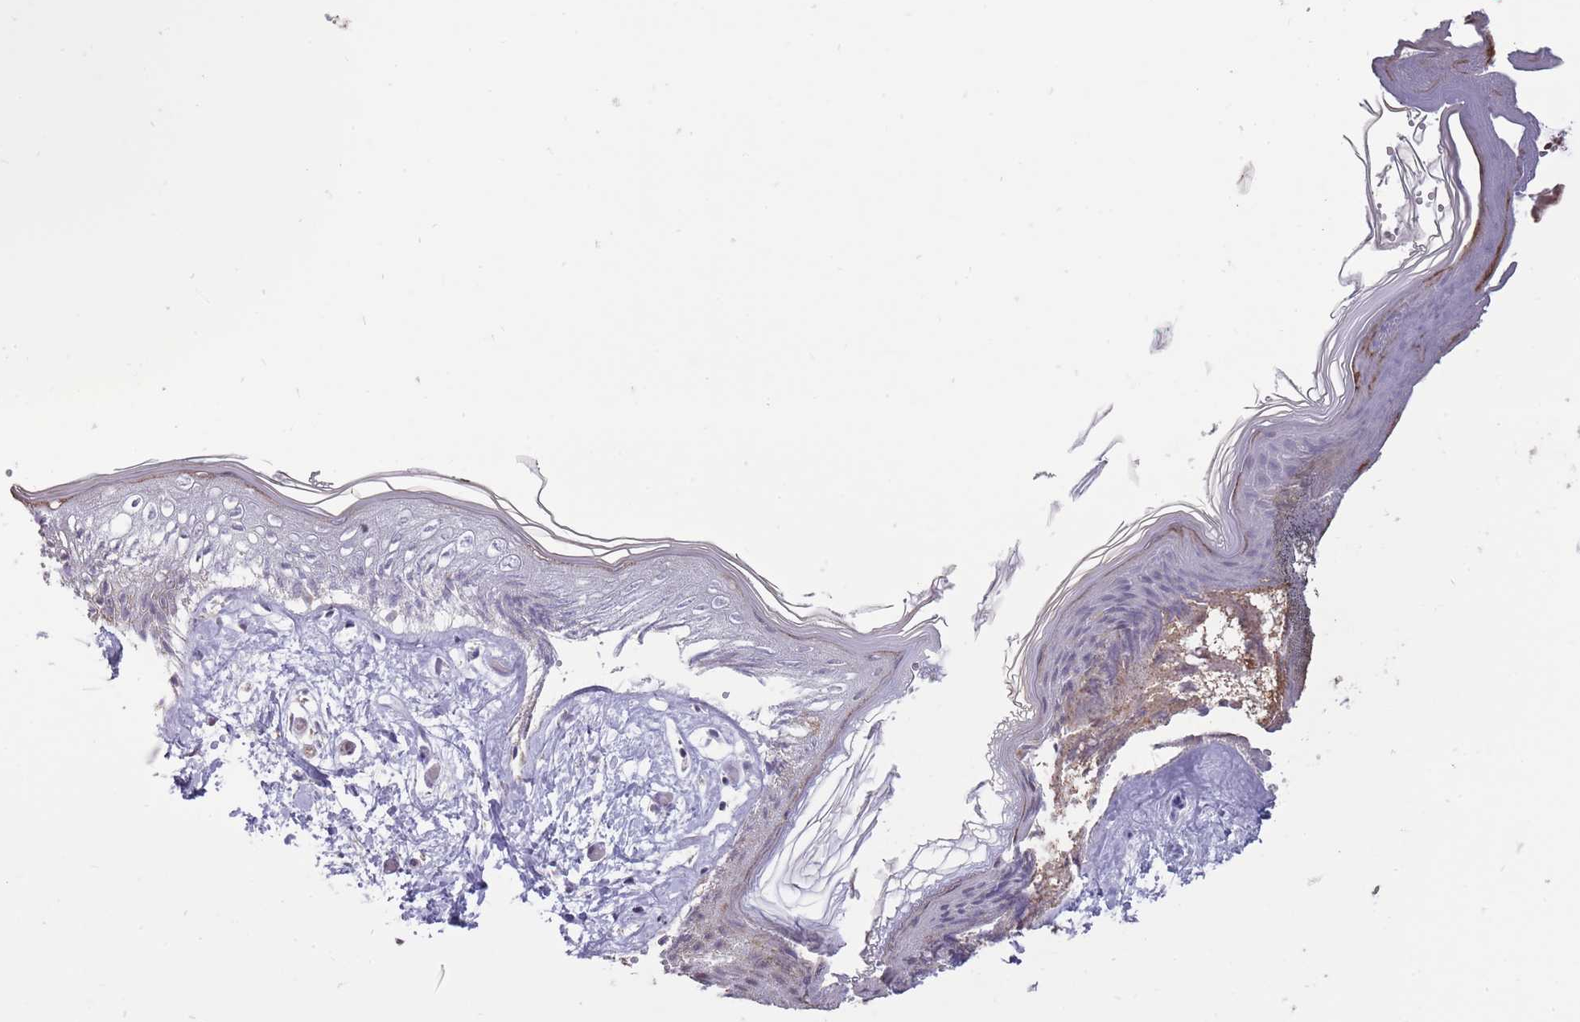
{"staining": {"intensity": "moderate", "quantity": "25%-75%", "location": "cytoplasmic/membranous"}, "tissue": "skin", "cell_type": "Fibroblasts", "image_type": "normal", "snomed": [{"axis": "morphology", "description": "Normal tissue, NOS"}, {"axis": "topography", "description": "Skin"}], "caption": "The micrograph reveals staining of benign skin, revealing moderate cytoplasmic/membranous protein positivity (brown color) within fibroblasts.", "gene": "NELL1", "patient": {"sex": "female", "age": 34}}